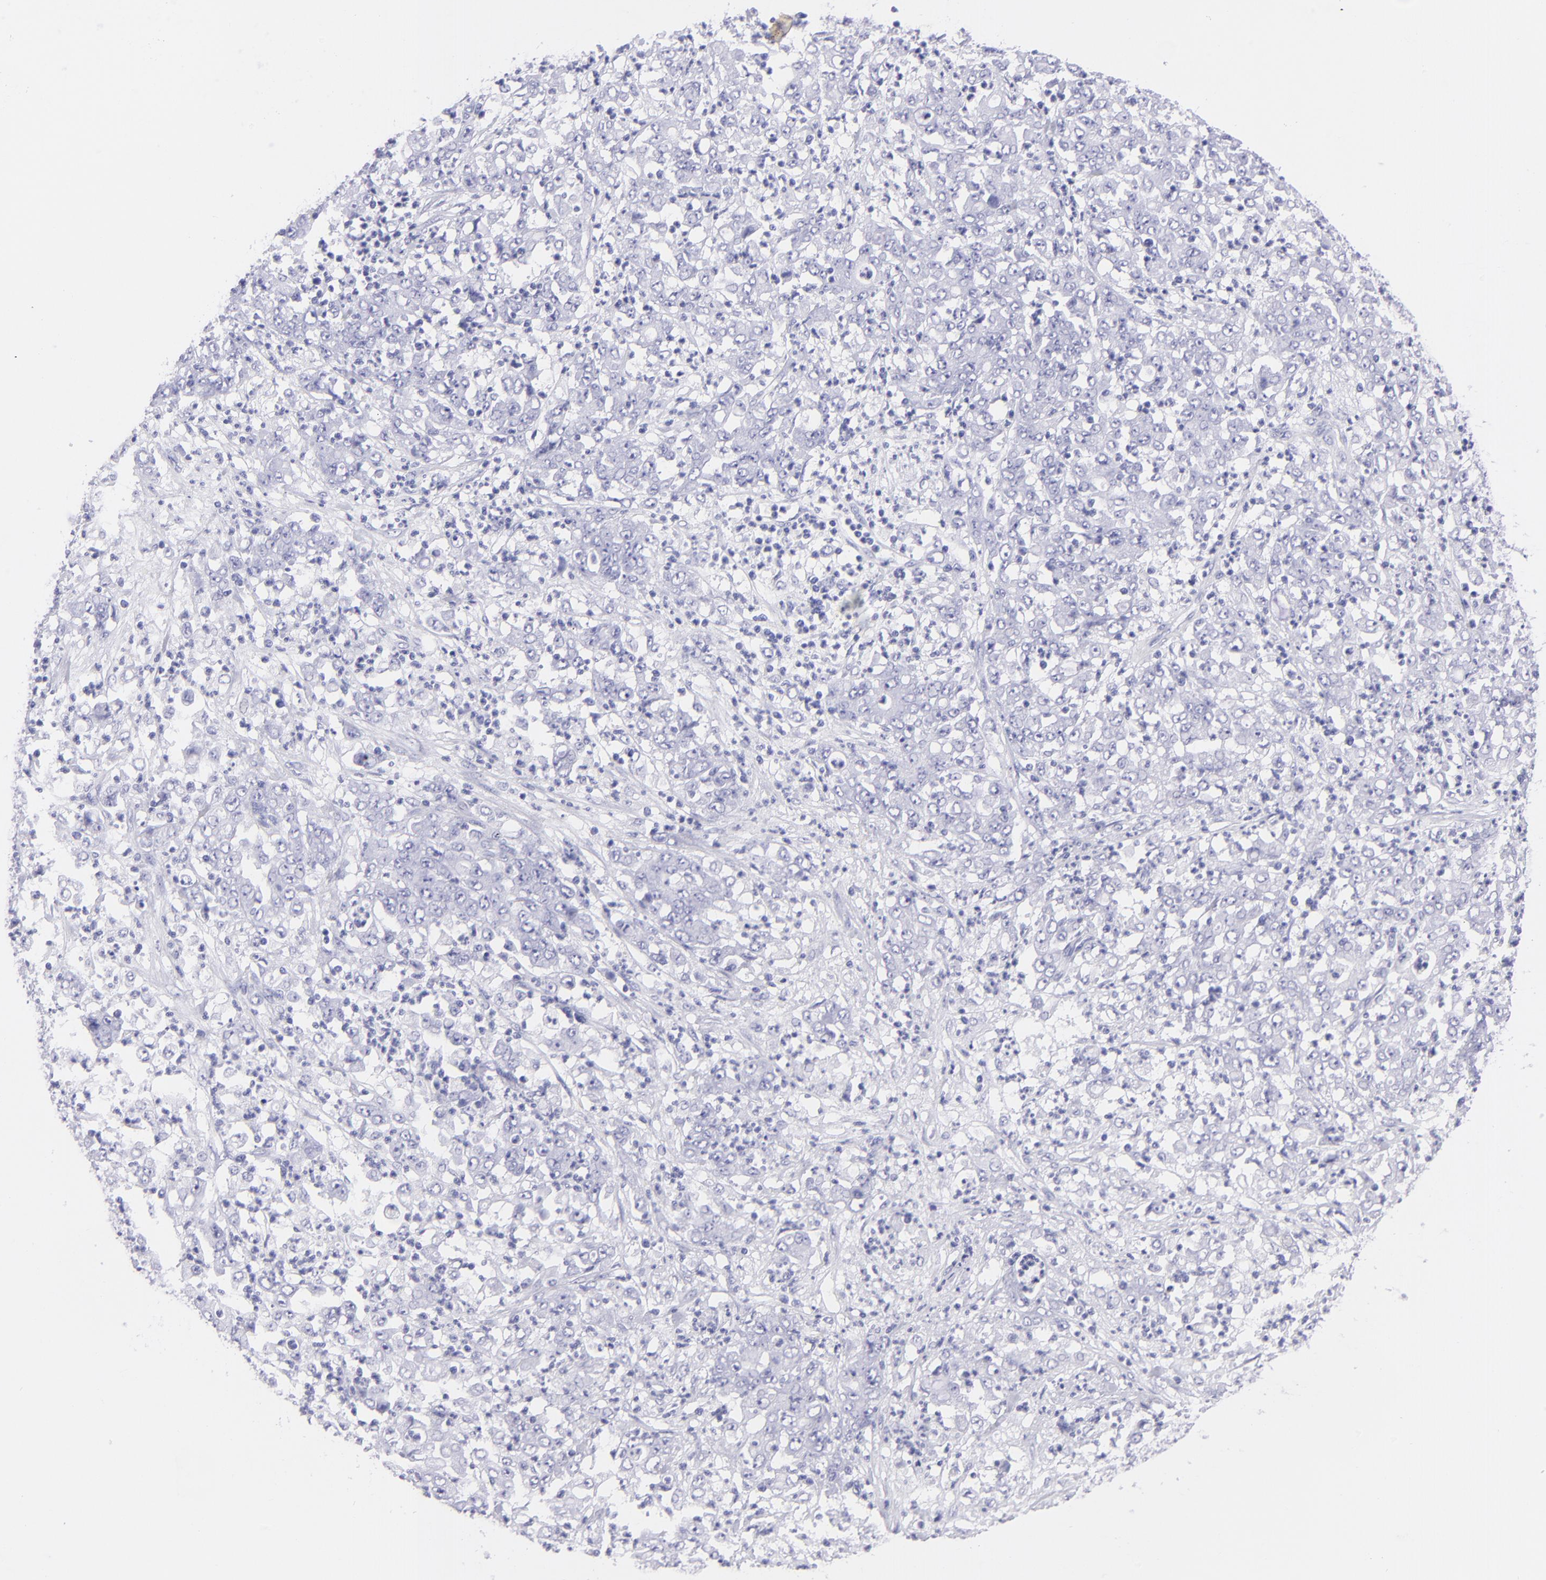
{"staining": {"intensity": "negative", "quantity": "none", "location": "none"}, "tissue": "stomach cancer", "cell_type": "Tumor cells", "image_type": "cancer", "snomed": [{"axis": "morphology", "description": "Adenocarcinoma, NOS"}, {"axis": "topography", "description": "Stomach, lower"}], "caption": "Immunohistochemical staining of human stomach adenocarcinoma exhibits no significant positivity in tumor cells.", "gene": "PIP", "patient": {"sex": "female", "age": 71}}